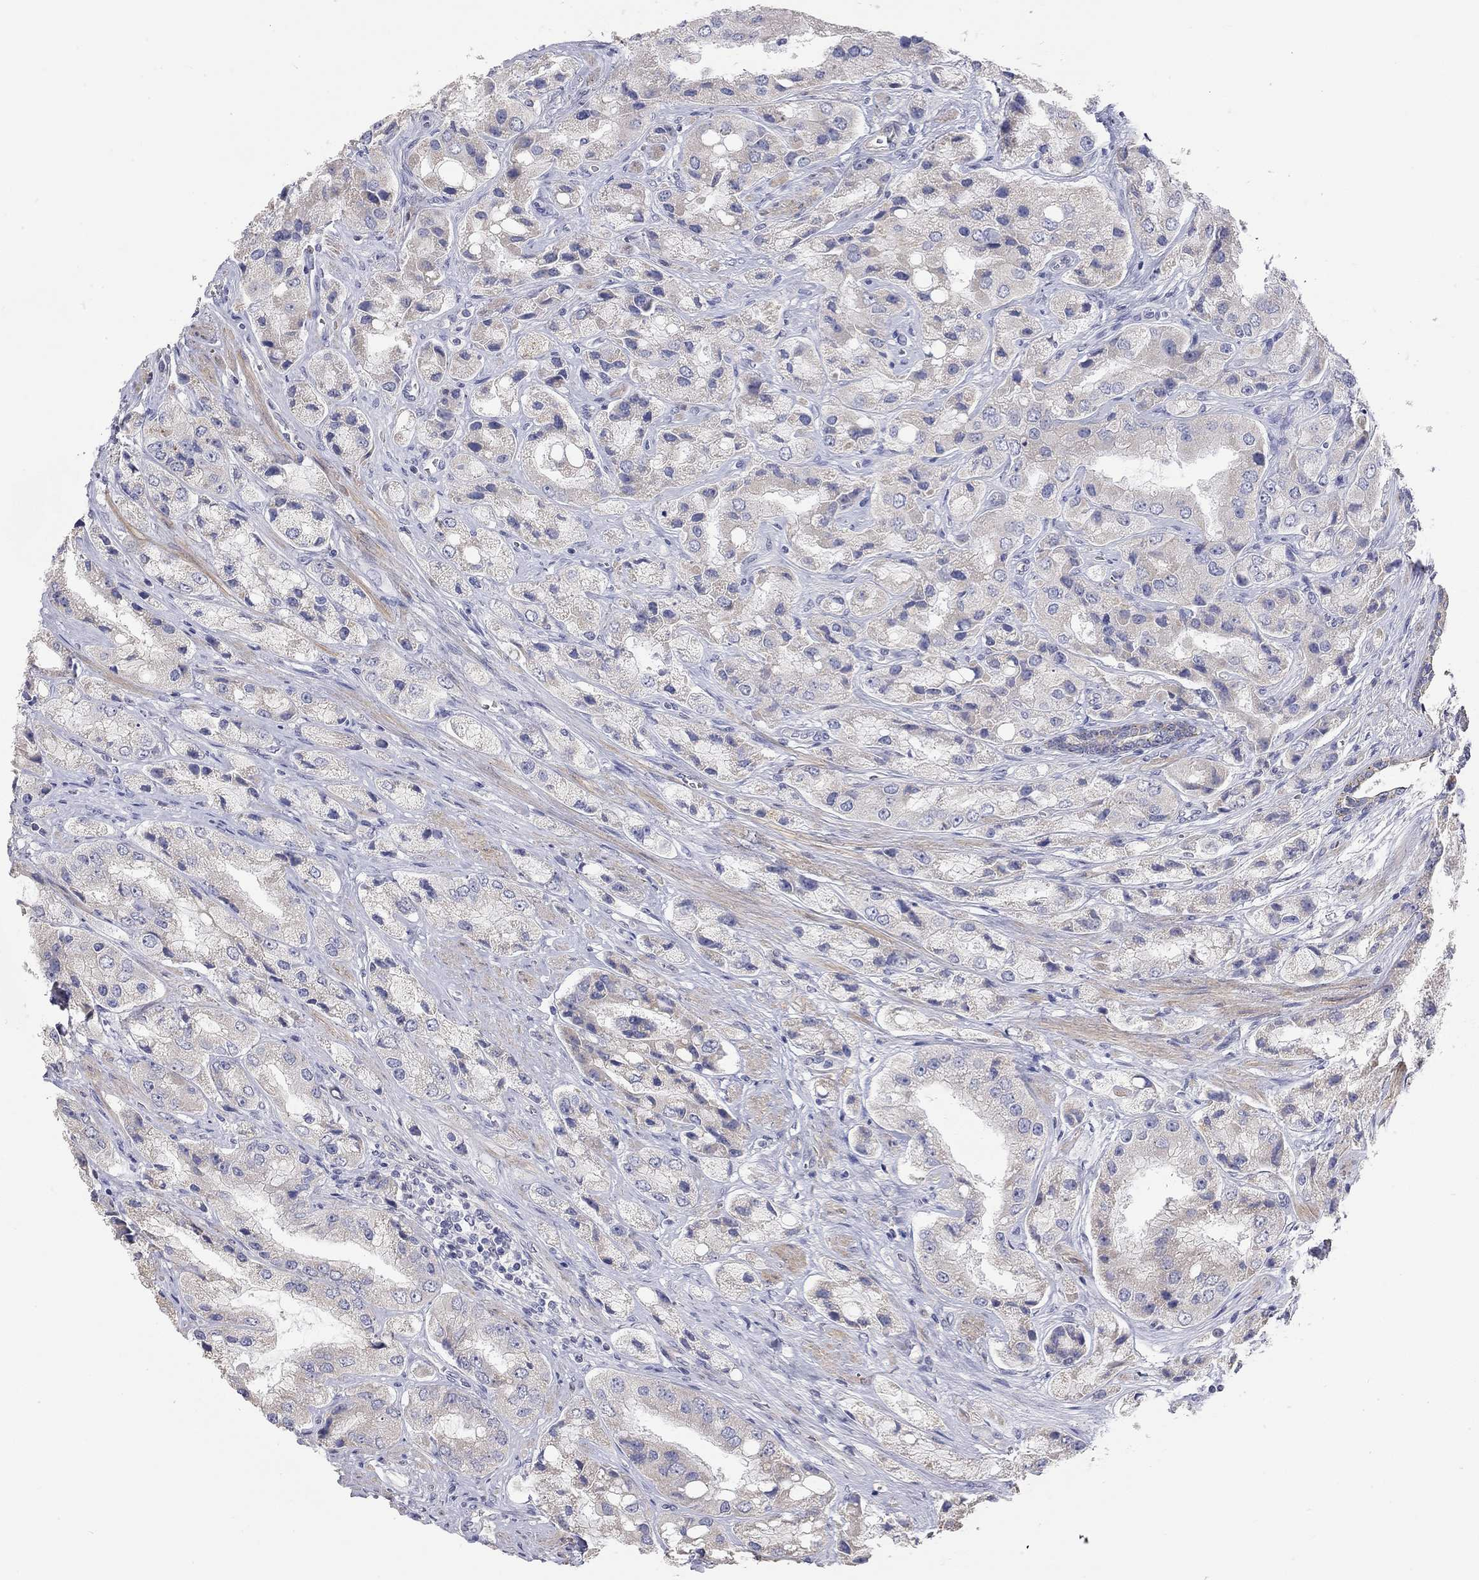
{"staining": {"intensity": "negative", "quantity": "none", "location": "none"}, "tissue": "prostate cancer", "cell_type": "Tumor cells", "image_type": "cancer", "snomed": [{"axis": "morphology", "description": "Adenocarcinoma, Low grade"}, {"axis": "topography", "description": "Prostate"}], "caption": "The immunohistochemistry (IHC) histopathology image has no significant staining in tumor cells of prostate cancer (low-grade adenocarcinoma) tissue. The staining is performed using DAB (3,3'-diaminobenzidine) brown chromogen with nuclei counter-stained in using hematoxylin.", "gene": "PAPSS2", "patient": {"sex": "male", "age": 69}}